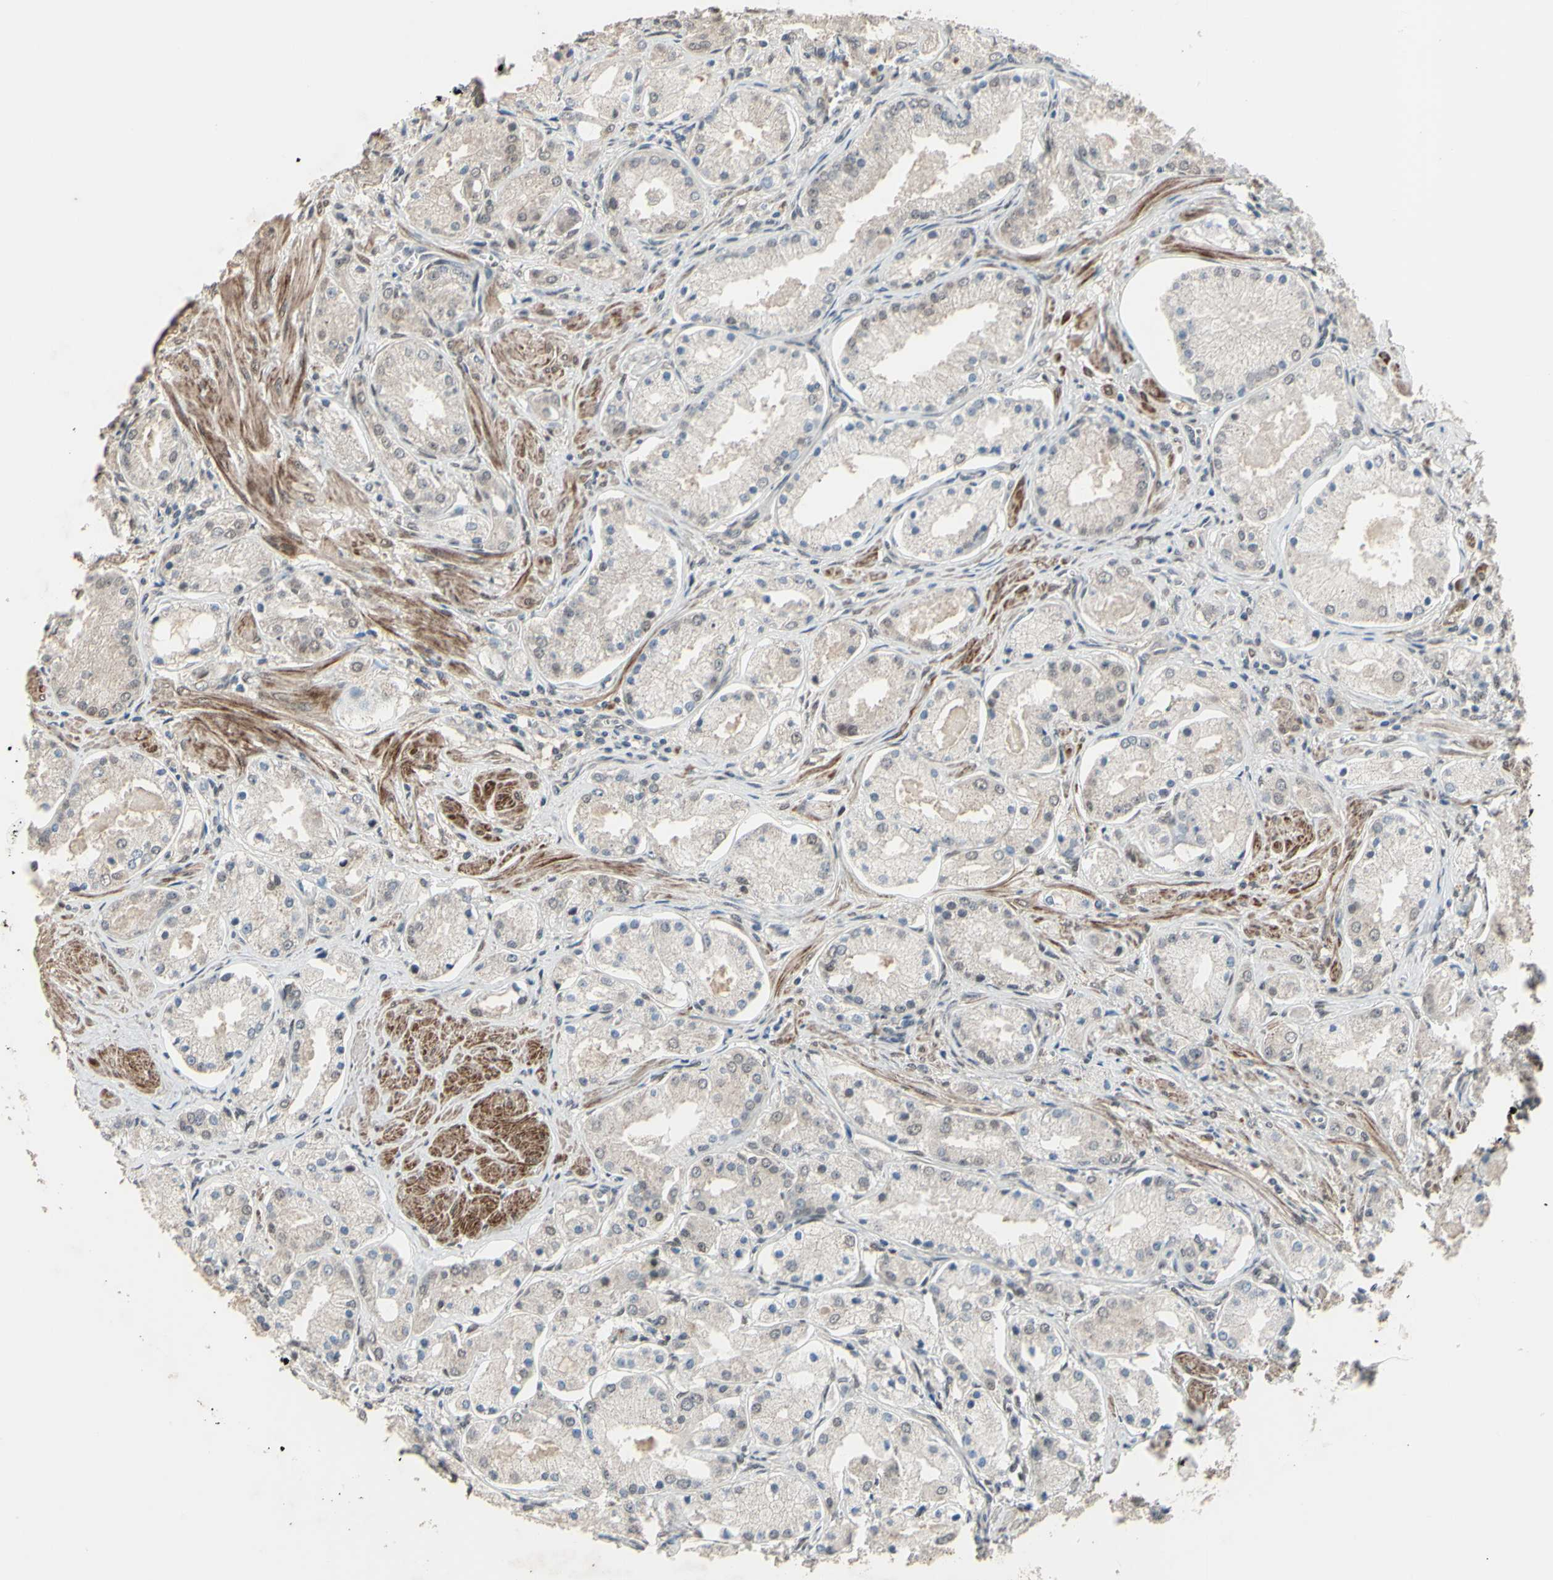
{"staining": {"intensity": "negative", "quantity": "none", "location": "none"}, "tissue": "prostate cancer", "cell_type": "Tumor cells", "image_type": "cancer", "snomed": [{"axis": "morphology", "description": "Adenocarcinoma, High grade"}, {"axis": "topography", "description": "Prostate"}], "caption": "DAB immunohistochemical staining of prostate cancer (adenocarcinoma (high-grade)) exhibits no significant staining in tumor cells. The staining was performed using DAB (3,3'-diaminobenzidine) to visualize the protein expression in brown, while the nuclei were stained in blue with hematoxylin (Magnification: 20x).", "gene": "ZNF174", "patient": {"sex": "male", "age": 66}}